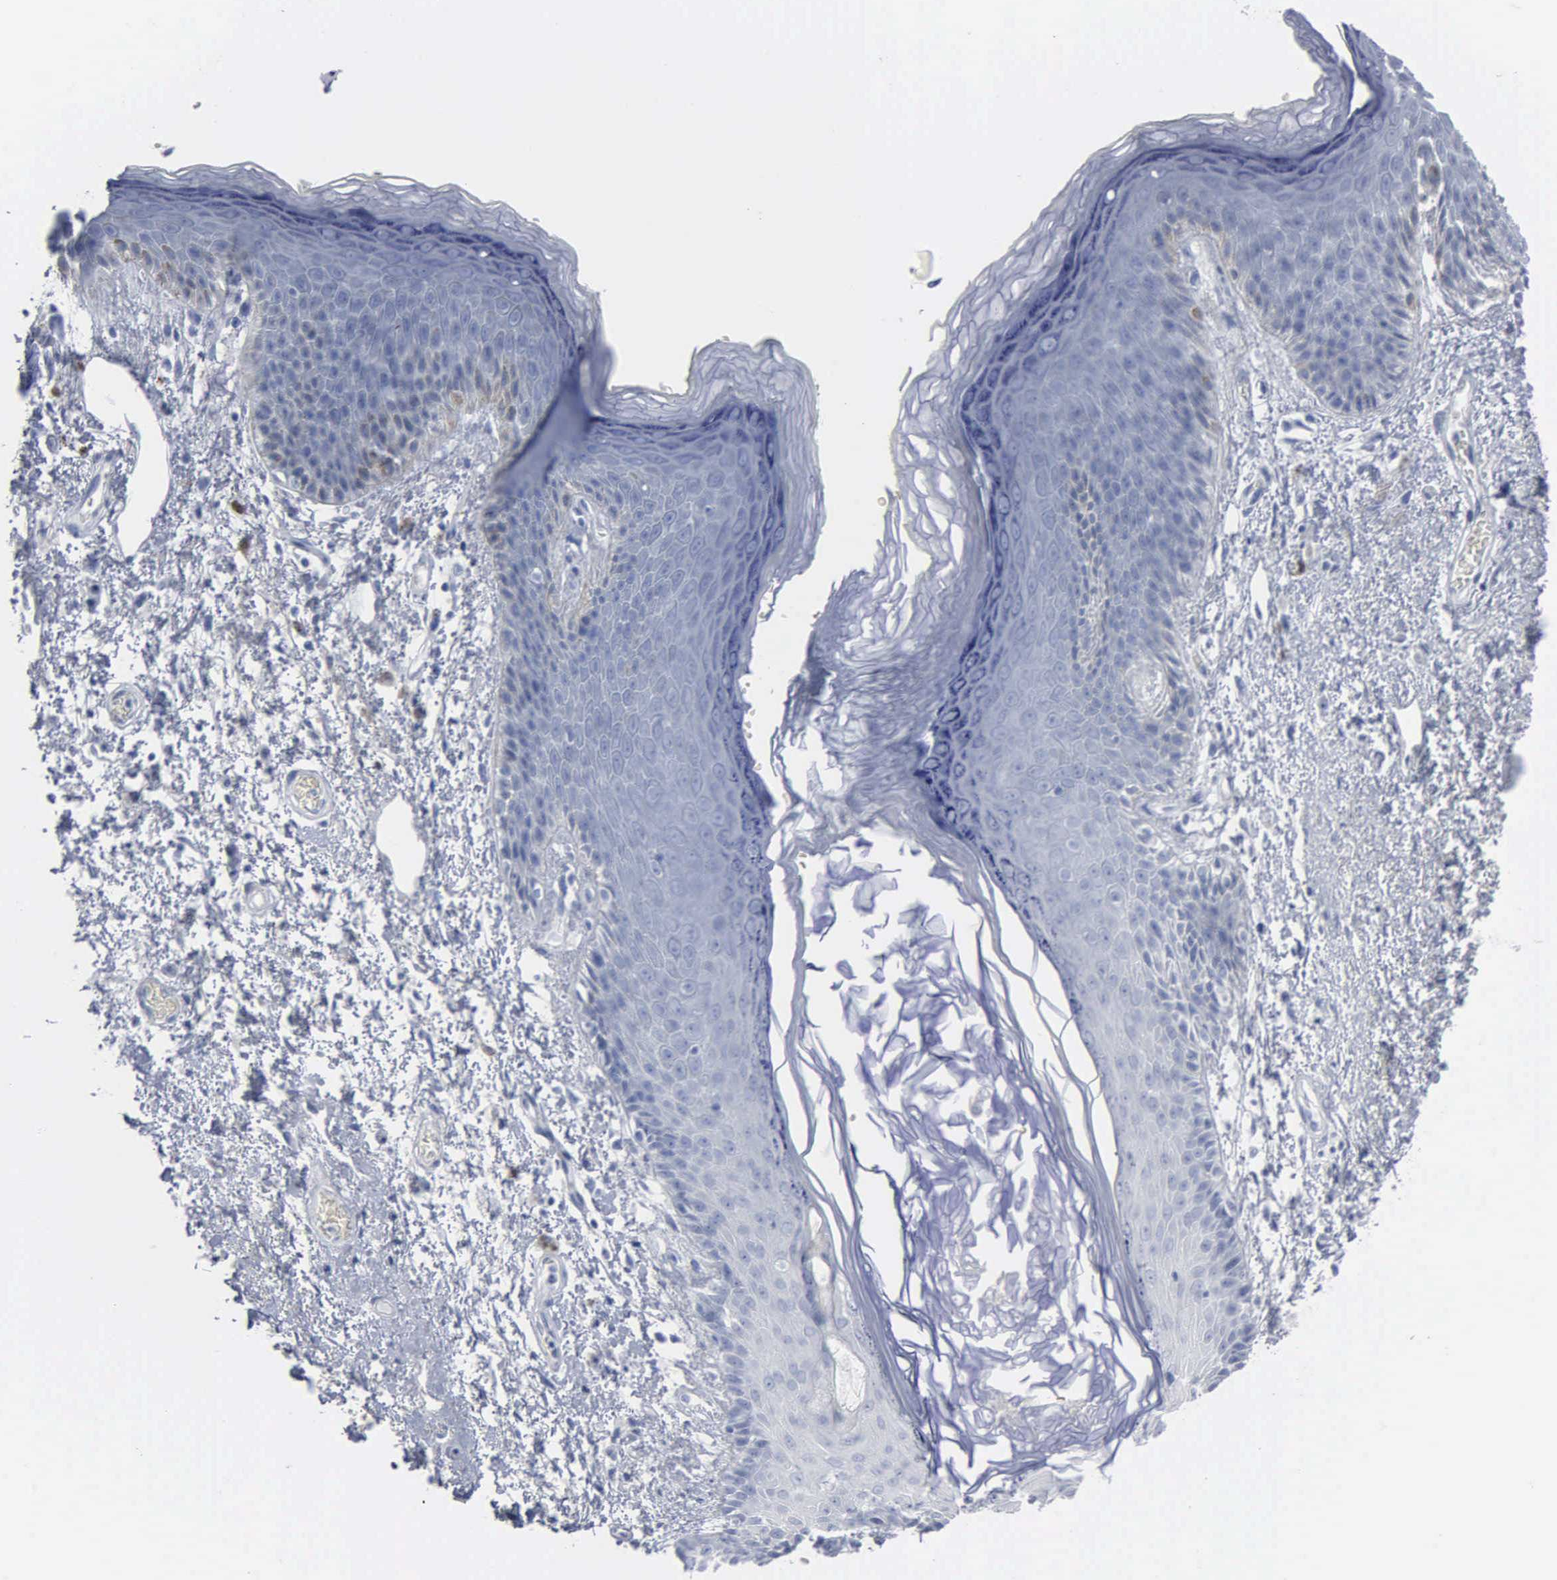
{"staining": {"intensity": "negative", "quantity": "none", "location": "none"}, "tissue": "skin", "cell_type": "Epidermal cells", "image_type": "normal", "snomed": [{"axis": "morphology", "description": "Normal tissue, NOS"}, {"axis": "topography", "description": "Anal"}, {"axis": "topography", "description": "Peripheral nerve tissue"}], "caption": "This micrograph is of normal skin stained with immunohistochemistry (IHC) to label a protein in brown with the nuclei are counter-stained blue. There is no staining in epidermal cells. The staining is performed using DAB brown chromogen with nuclei counter-stained in using hematoxylin.", "gene": "DMD", "patient": {"sex": "female", "age": 46}}